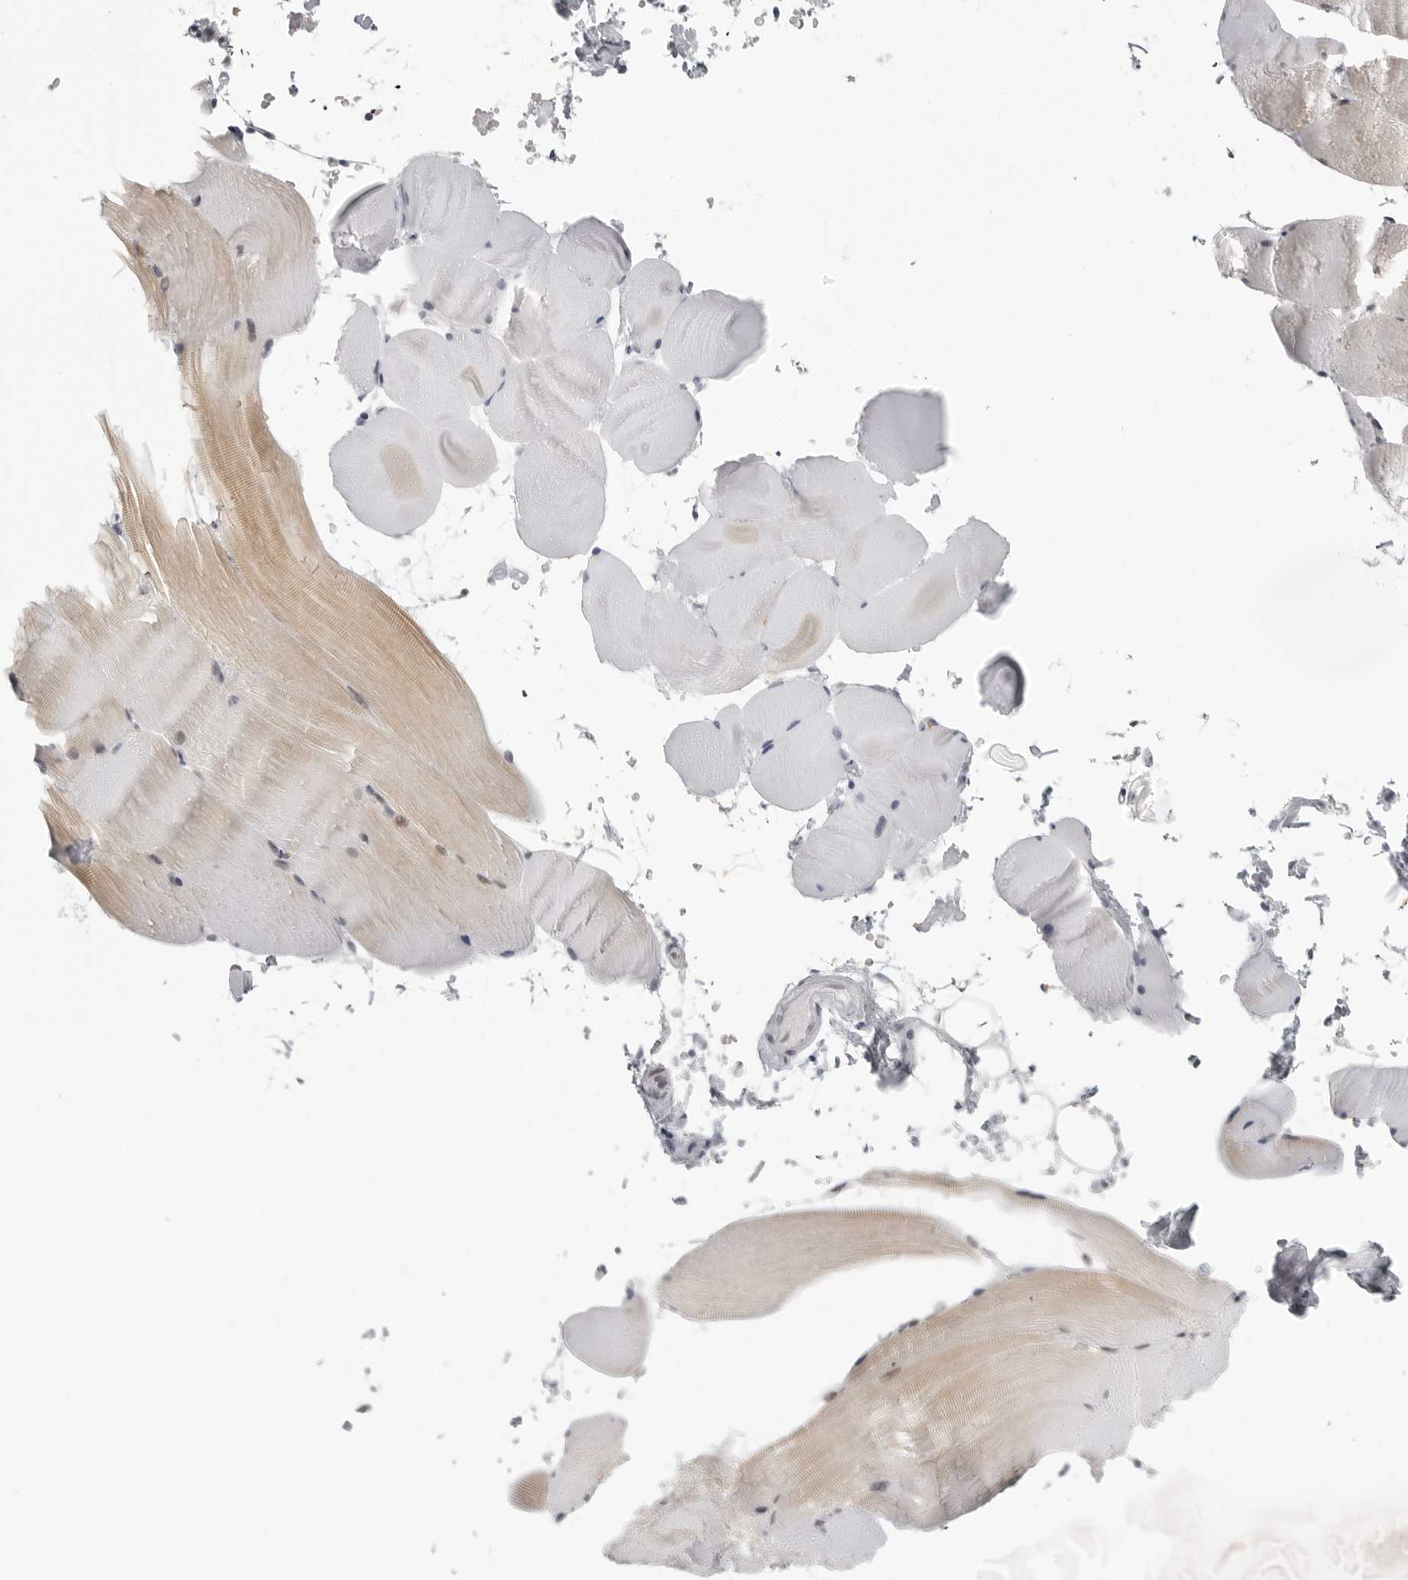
{"staining": {"intensity": "weak", "quantity": "25%-75%", "location": "cytoplasmic/membranous"}, "tissue": "skeletal muscle", "cell_type": "Myocytes", "image_type": "normal", "snomed": [{"axis": "morphology", "description": "Normal tissue, NOS"}, {"axis": "topography", "description": "Skeletal muscle"}, {"axis": "topography", "description": "Parathyroid gland"}], "caption": "Weak cytoplasmic/membranous positivity for a protein is seen in about 25%-75% of myocytes of unremarkable skeletal muscle using immunohistochemistry (IHC).", "gene": "PRDM10", "patient": {"sex": "female", "age": 37}}